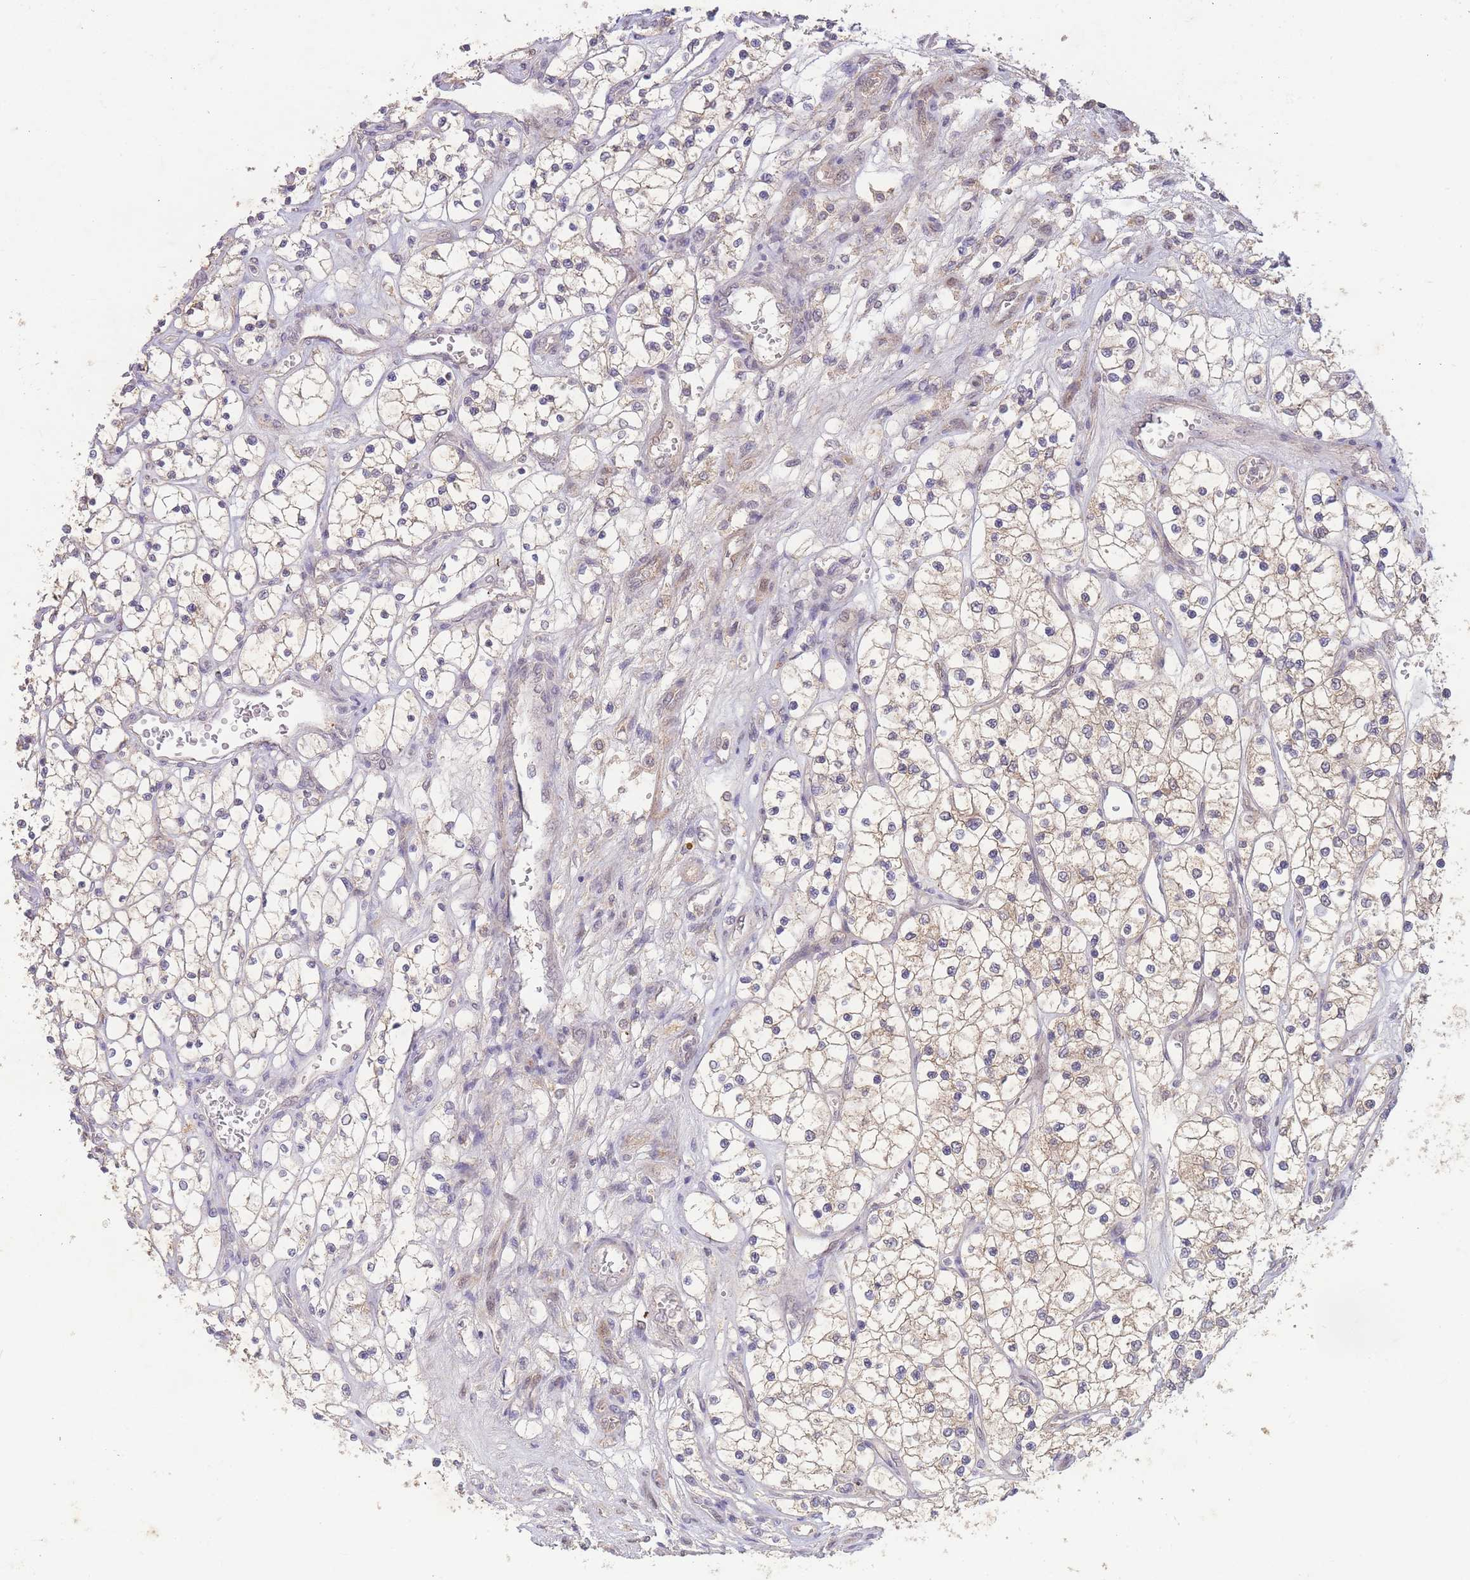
{"staining": {"intensity": "weak", "quantity": "<25%", "location": "cytoplasmic/membranous"}, "tissue": "renal cancer", "cell_type": "Tumor cells", "image_type": "cancer", "snomed": [{"axis": "morphology", "description": "Adenocarcinoma, NOS"}, {"axis": "topography", "description": "Kidney"}], "caption": "The micrograph shows no staining of tumor cells in renal cancer (adenocarcinoma).", "gene": "RNF144B", "patient": {"sex": "female", "age": 69}}